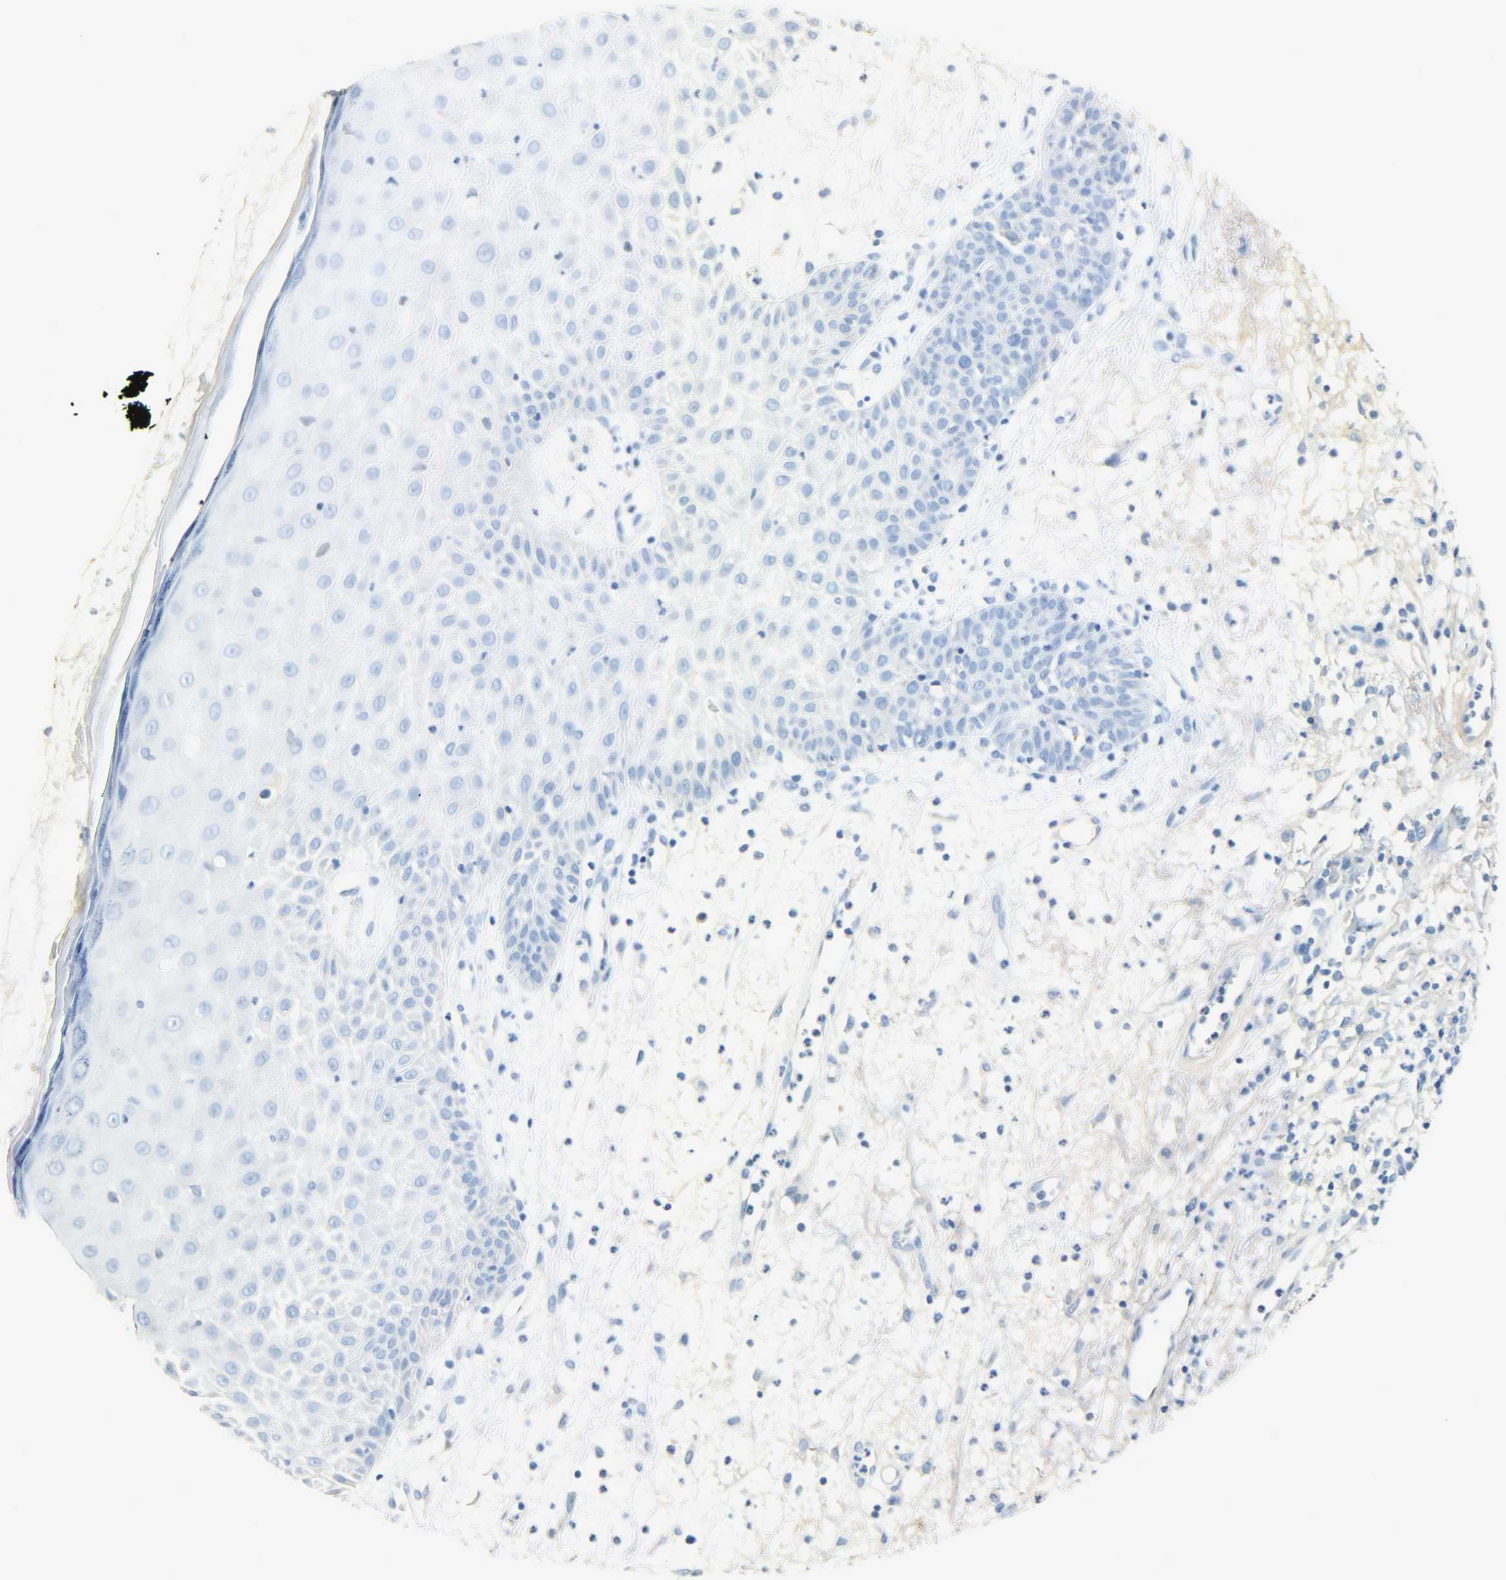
{"staining": {"intensity": "negative", "quantity": "none", "location": "none"}, "tissue": "skin cancer", "cell_type": "Tumor cells", "image_type": "cancer", "snomed": [{"axis": "morphology", "description": "Squamous cell carcinoma, NOS"}, {"axis": "topography", "description": "Skin"}], "caption": "Histopathology image shows no significant protein positivity in tumor cells of squamous cell carcinoma (skin). (DAB immunohistochemistry with hematoxylin counter stain).", "gene": "CRP", "patient": {"sex": "female", "age": 78}}